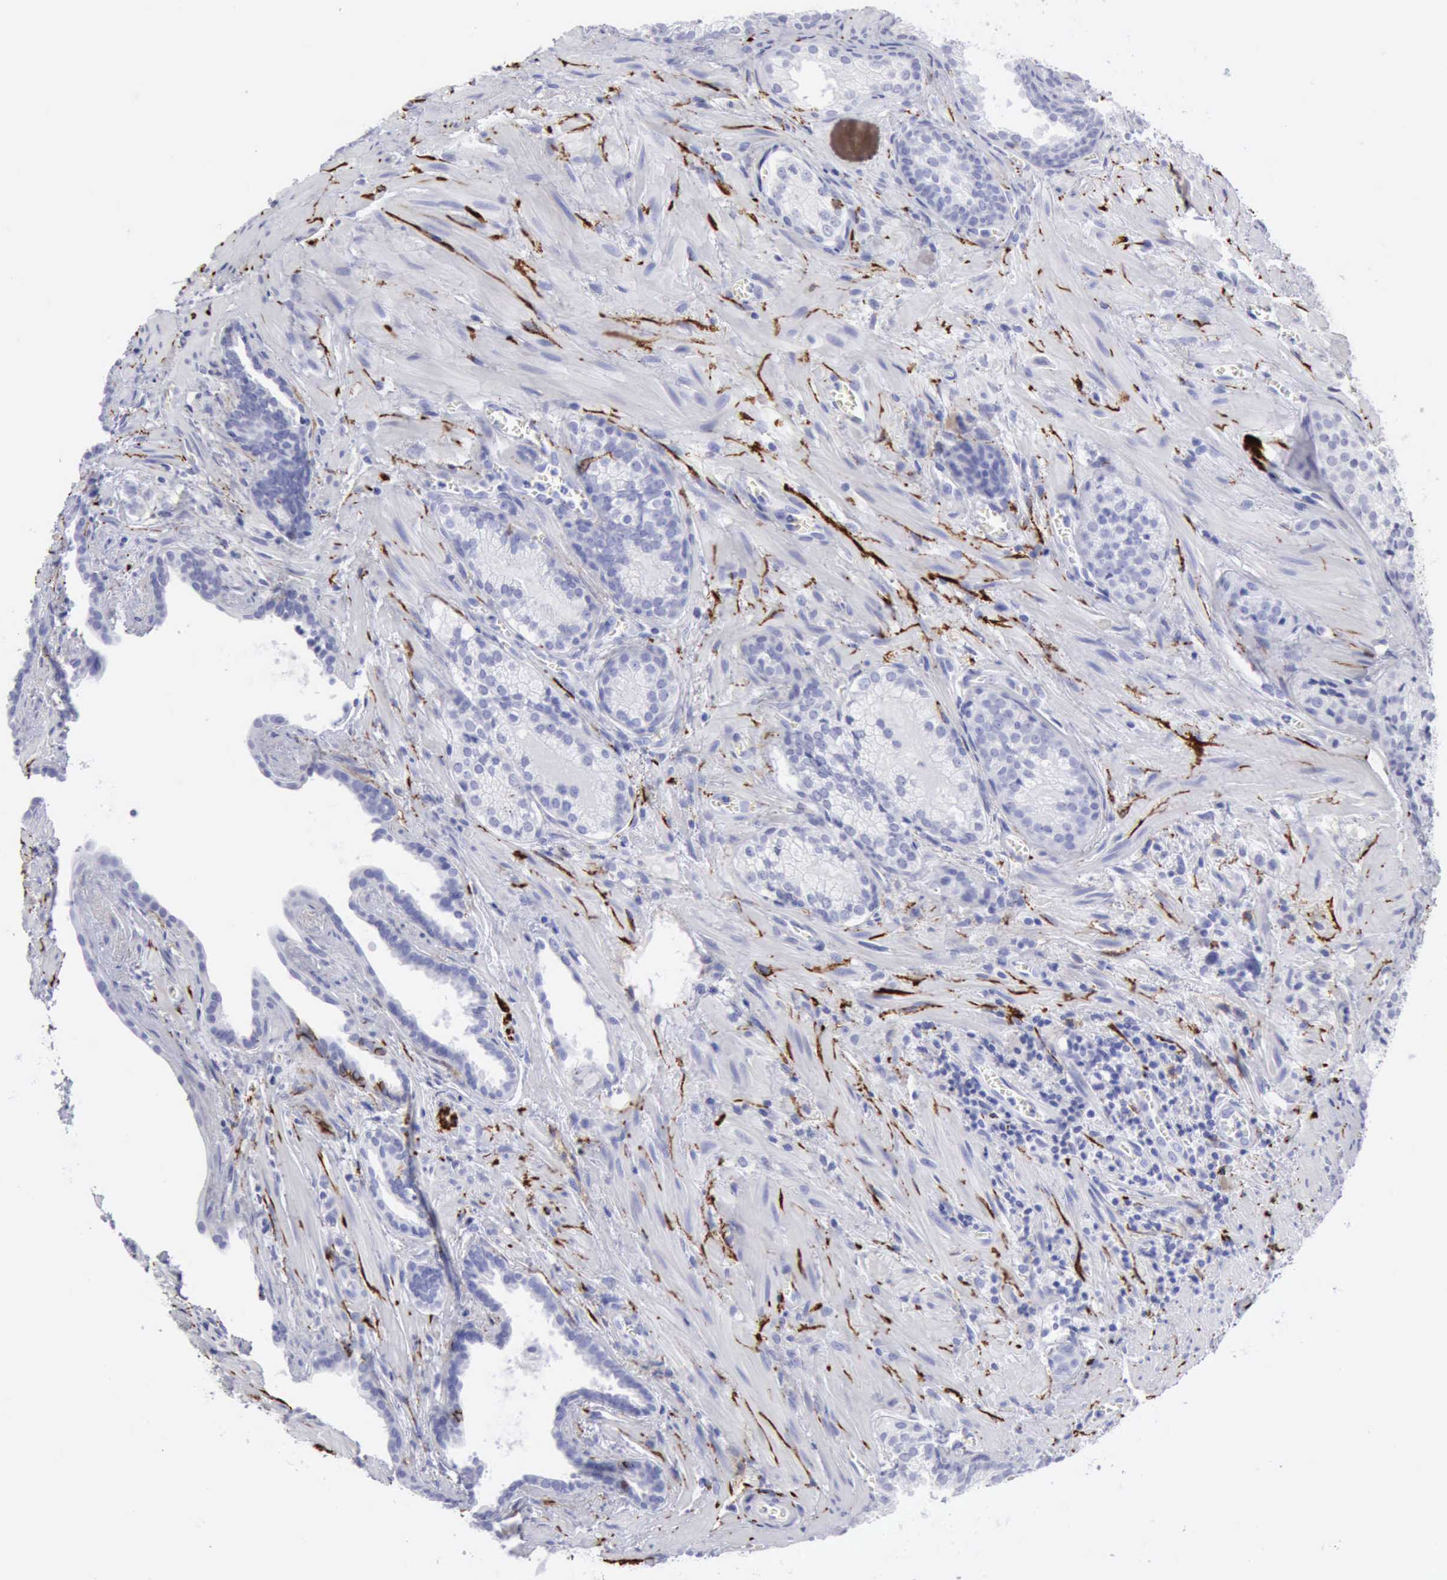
{"staining": {"intensity": "negative", "quantity": "none", "location": "none"}, "tissue": "prostate cancer", "cell_type": "Tumor cells", "image_type": "cancer", "snomed": [{"axis": "morphology", "description": "Adenocarcinoma, Medium grade"}, {"axis": "topography", "description": "Prostate"}], "caption": "Tumor cells are negative for protein expression in human prostate cancer (medium-grade adenocarcinoma).", "gene": "NCAM1", "patient": {"sex": "male", "age": 64}}